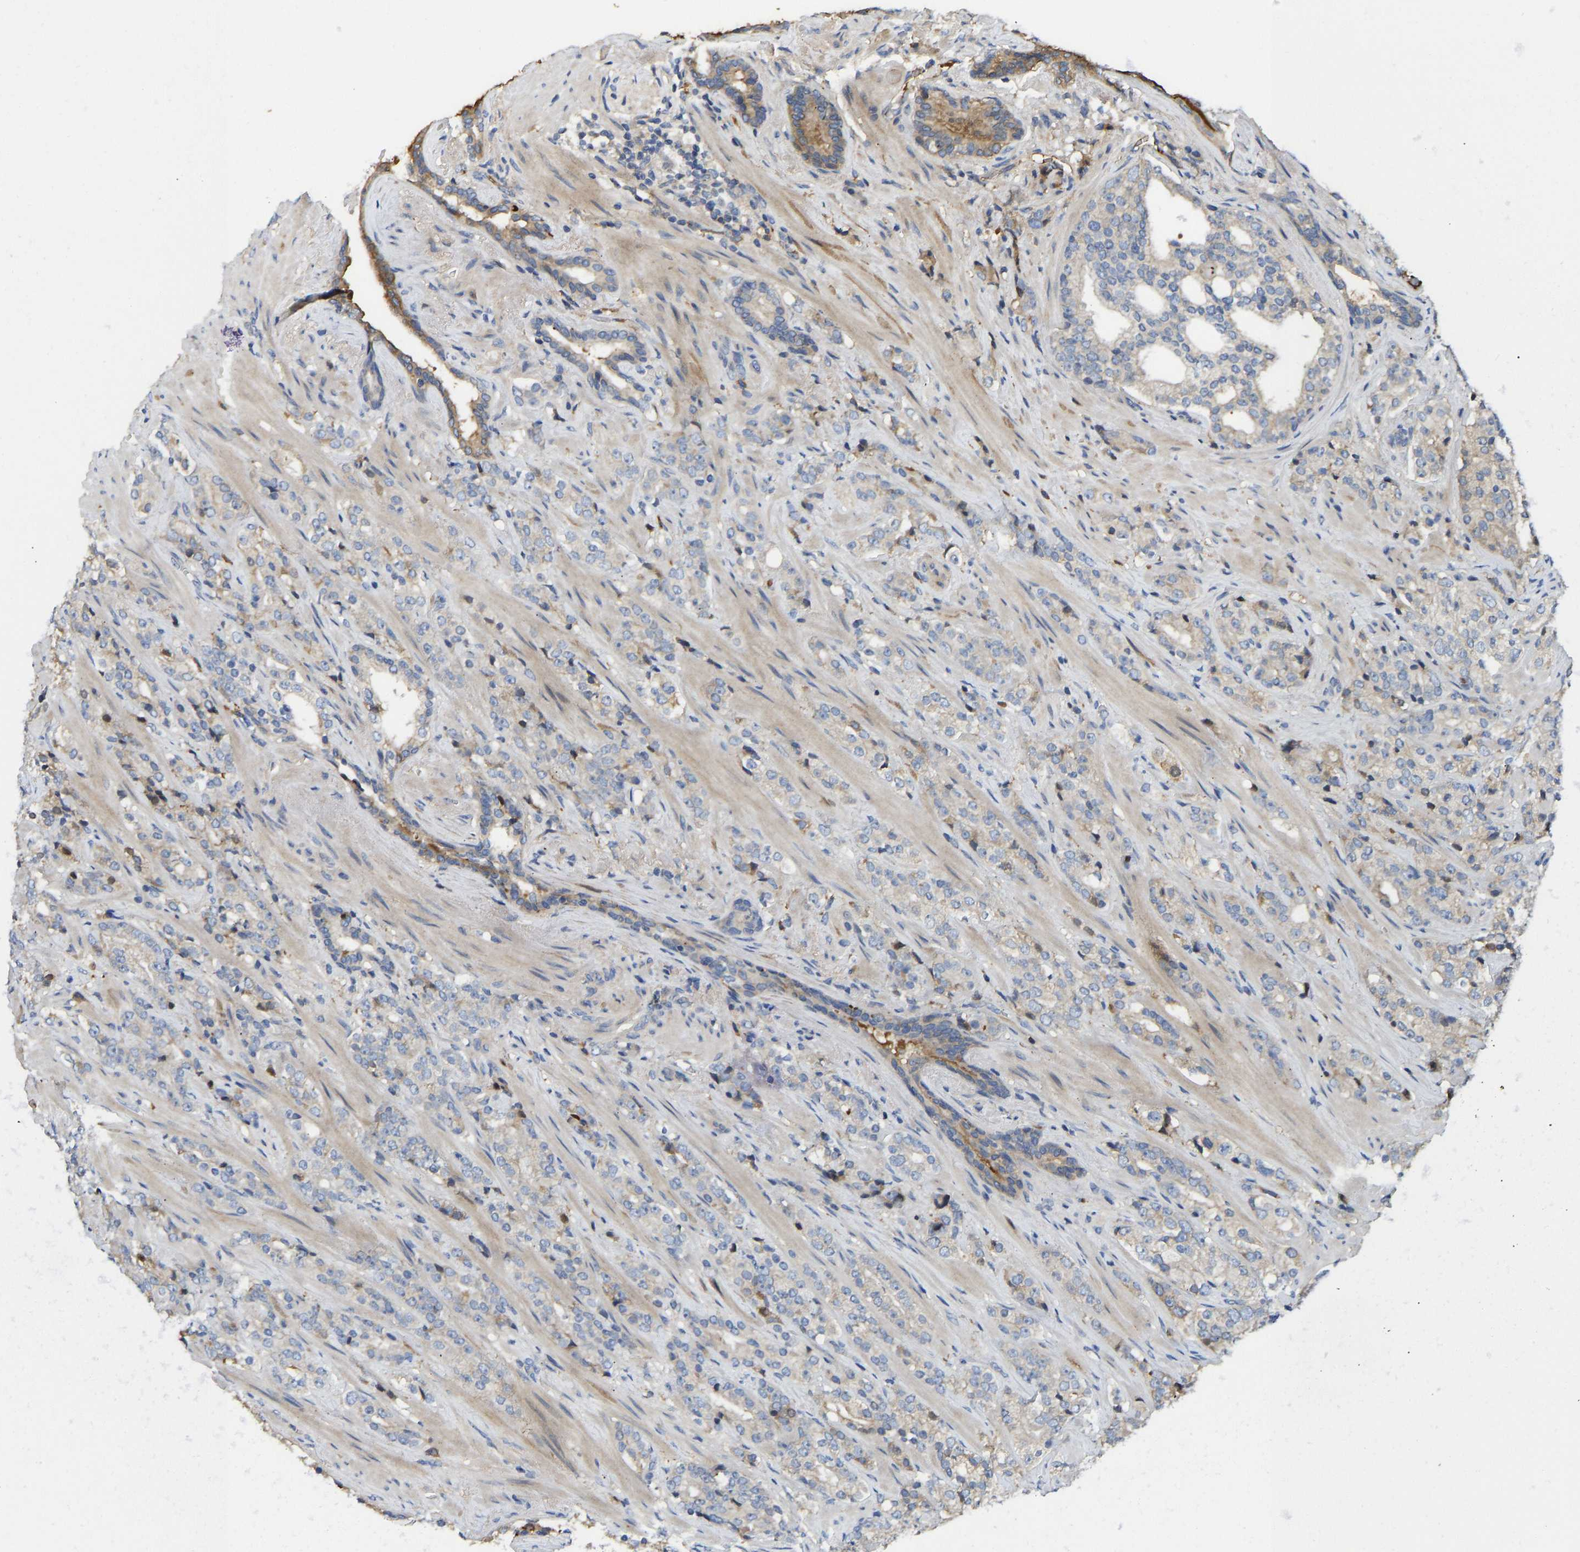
{"staining": {"intensity": "moderate", "quantity": "<25%", "location": "cytoplasmic/membranous"}, "tissue": "prostate cancer", "cell_type": "Tumor cells", "image_type": "cancer", "snomed": [{"axis": "morphology", "description": "Adenocarcinoma, High grade"}, {"axis": "topography", "description": "Prostate"}], "caption": "Immunohistochemical staining of adenocarcinoma (high-grade) (prostate) displays low levels of moderate cytoplasmic/membranous expression in about <25% of tumor cells.", "gene": "VCPKMT", "patient": {"sex": "male", "age": 71}}